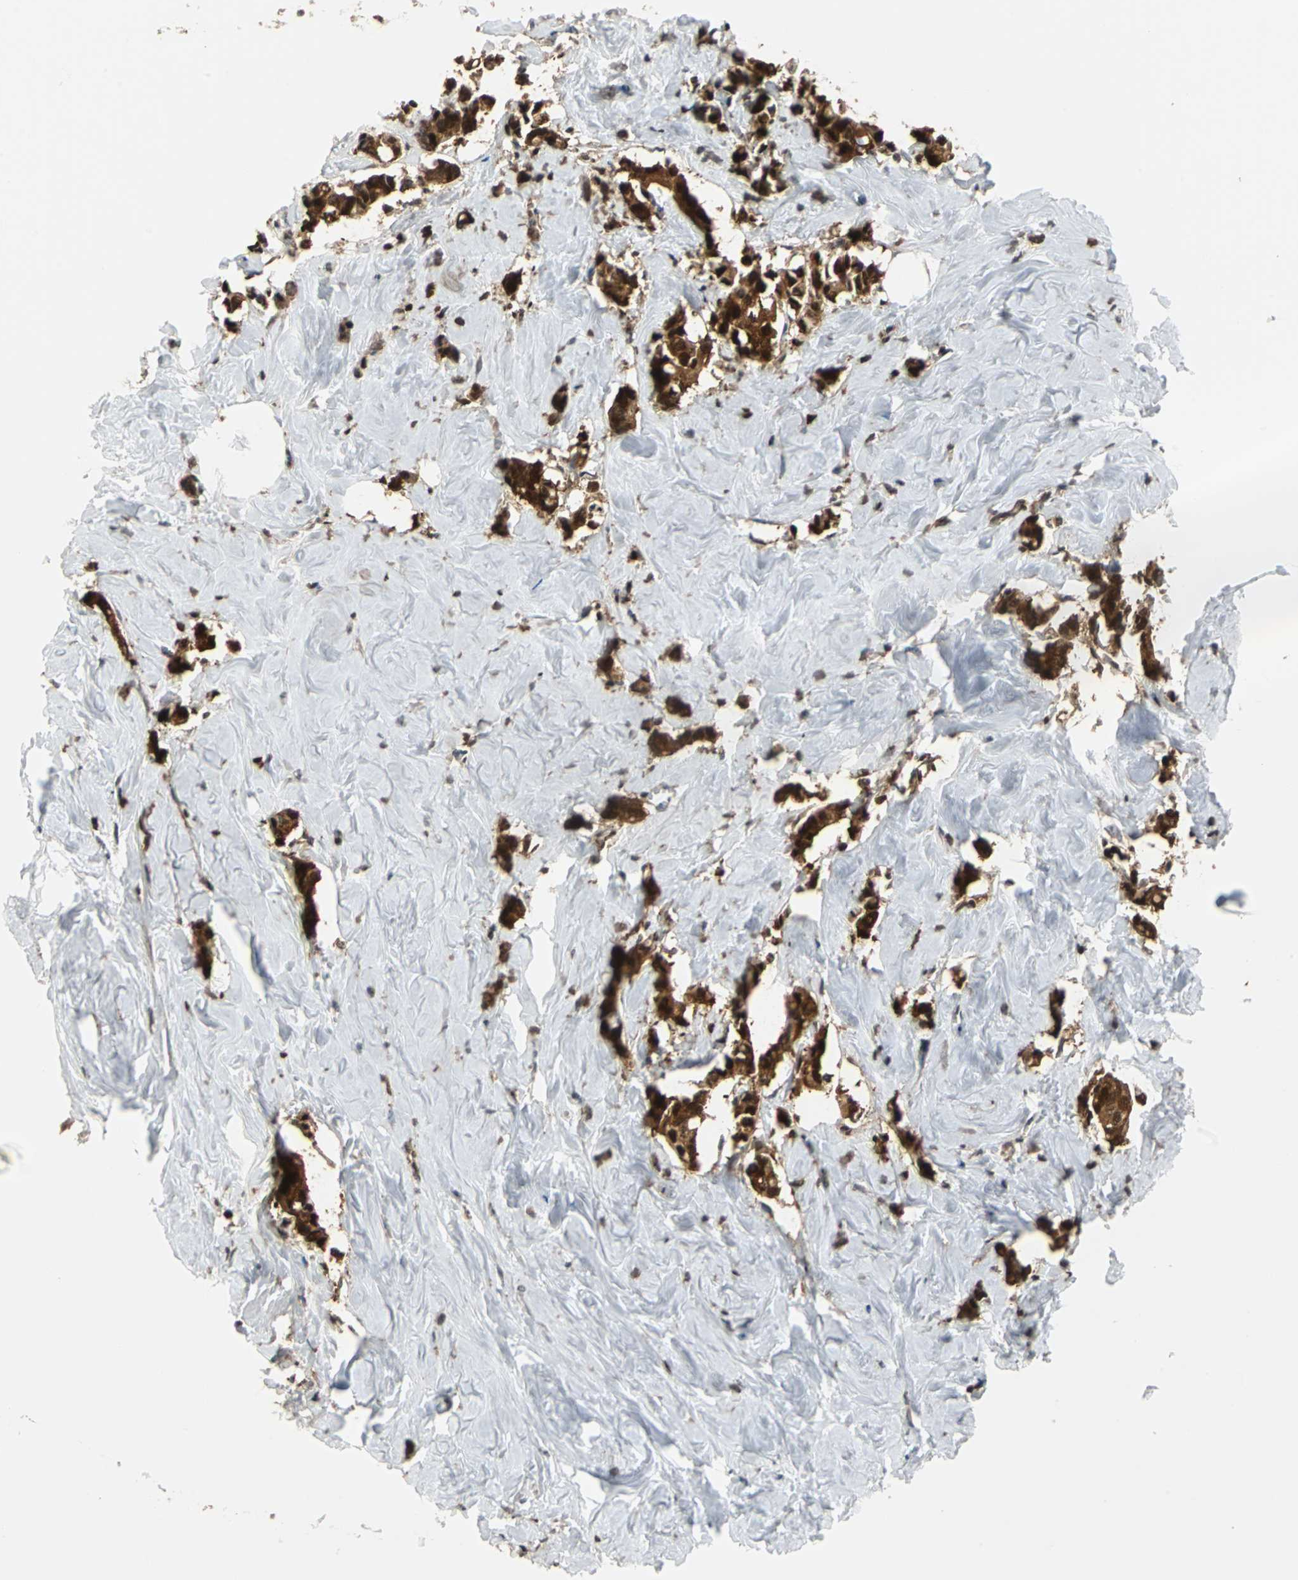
{"staining": {"intensity": "strong", "quantity": ">75%", "location": "cytoplasmic/membranous"}, "tissue": "breast cancer", "cell_type": "Tumor cells", "image_type": "cancer", "snomed": [{"axis": "morphology", "description": "Duct carcinoma"}, {"axis": "topography", "description": "Breast"}], "caption": "Immunohistochemical staining of human breast intraductal carcinoma shows high levels of strong cytoplasmic/membranous protein expression in approximately >75% of tumor cells.", "gene": "PSME1", "patient": {"sex": "female", "age": 84}}